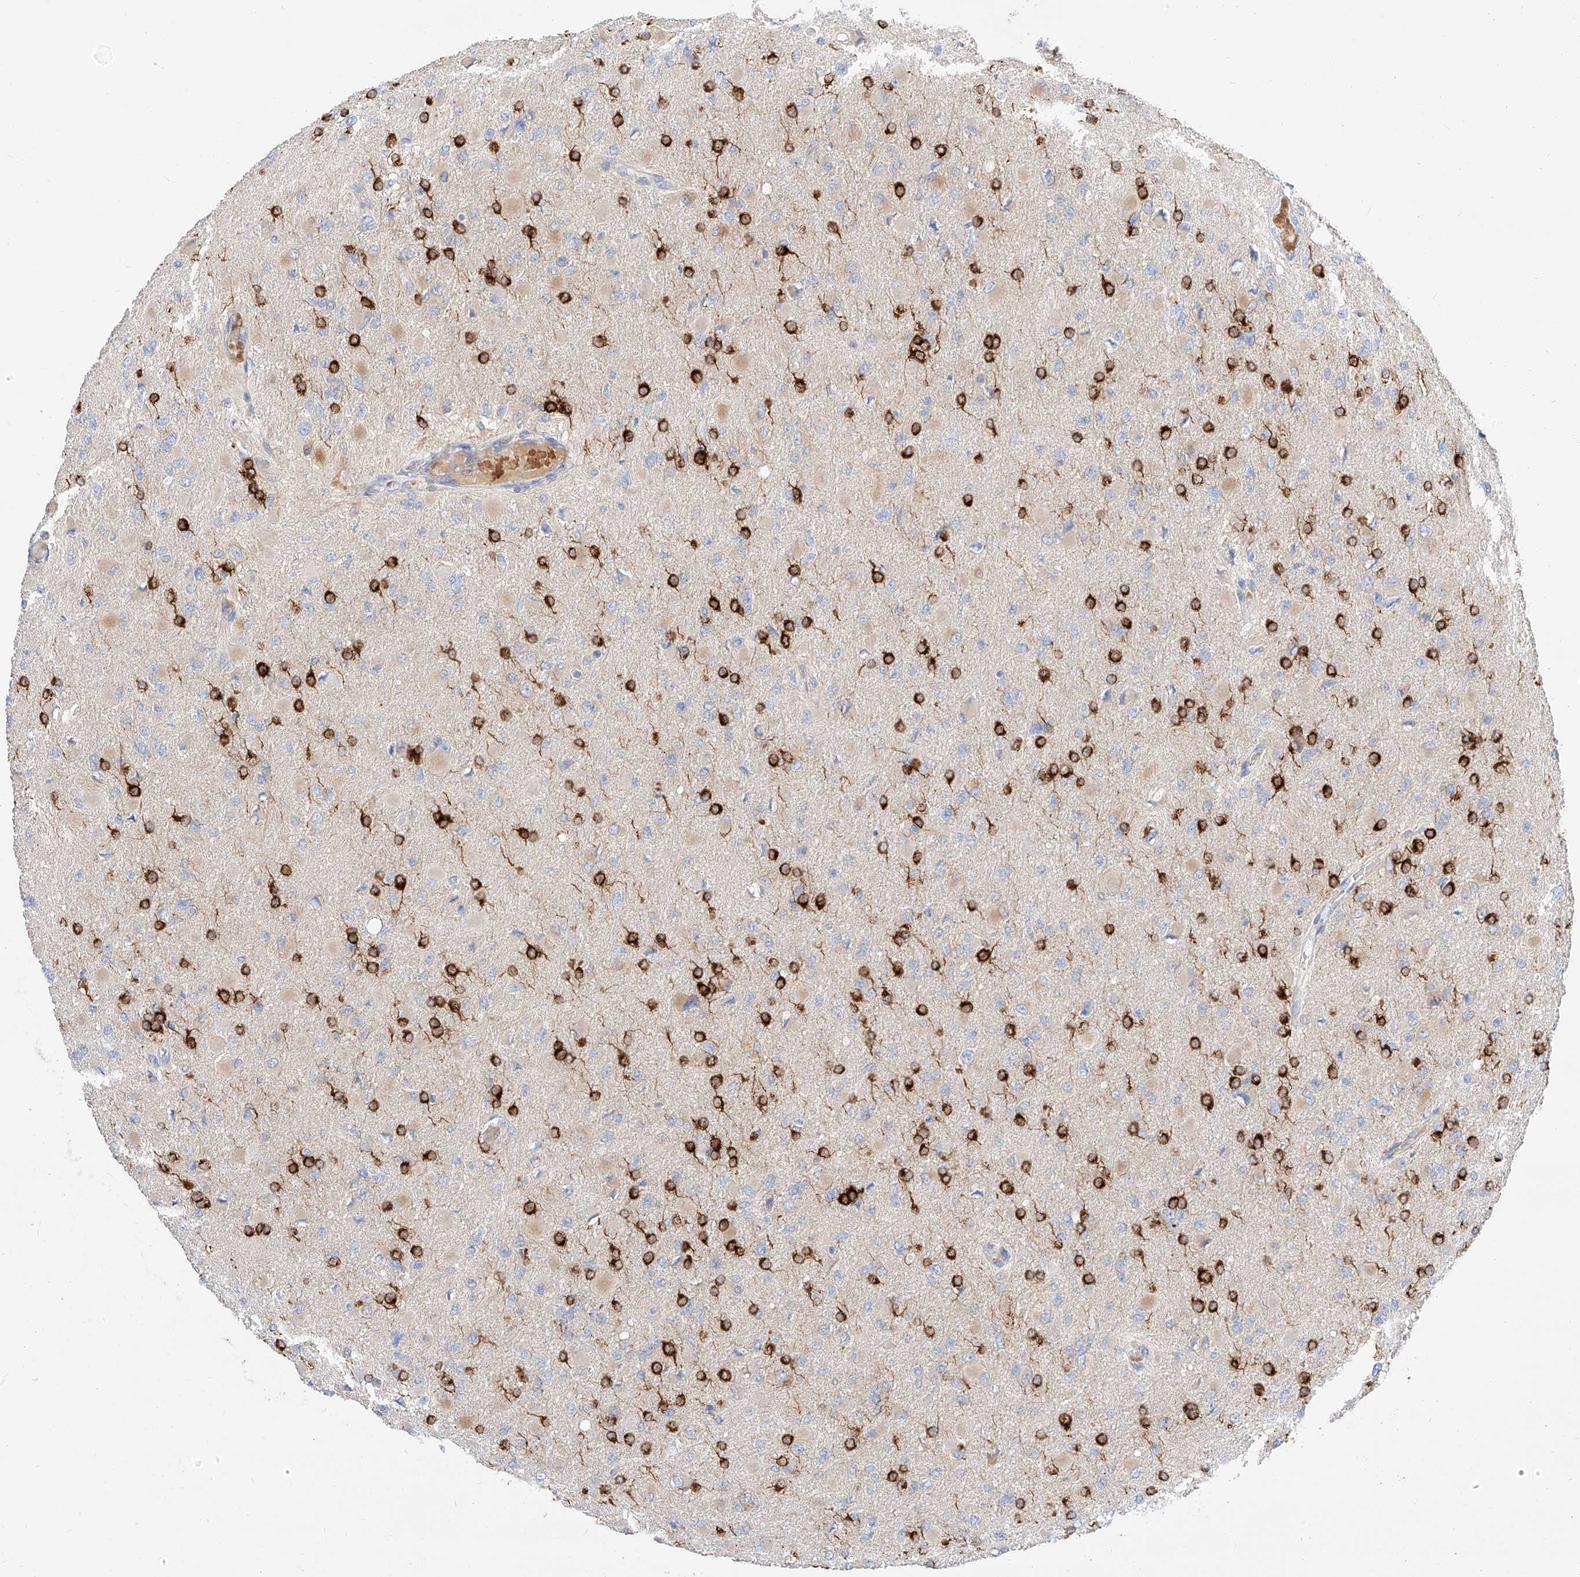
{"staining": {"intensity": "negative", "quantity": "none", "location": "none"}, "tissue": "glioma", "cell_type": "Tumor cells", "image_type": "cancer", "snomed": [{"axis": "morphology", "description": "Glioma, malignant, High grade"}, {"axis": "topography", "description": "Cerebral cortex"}], "caption": "Micrograph shows no protein expression in tumor cells of glioma tissue. (DAB (3,3'-diaminobenzidine) immunohistochemistry visualized using brightfield microscopy, high magnification).", "gene": "MAP7", "patient": {"sex": "female", "age": 36}}